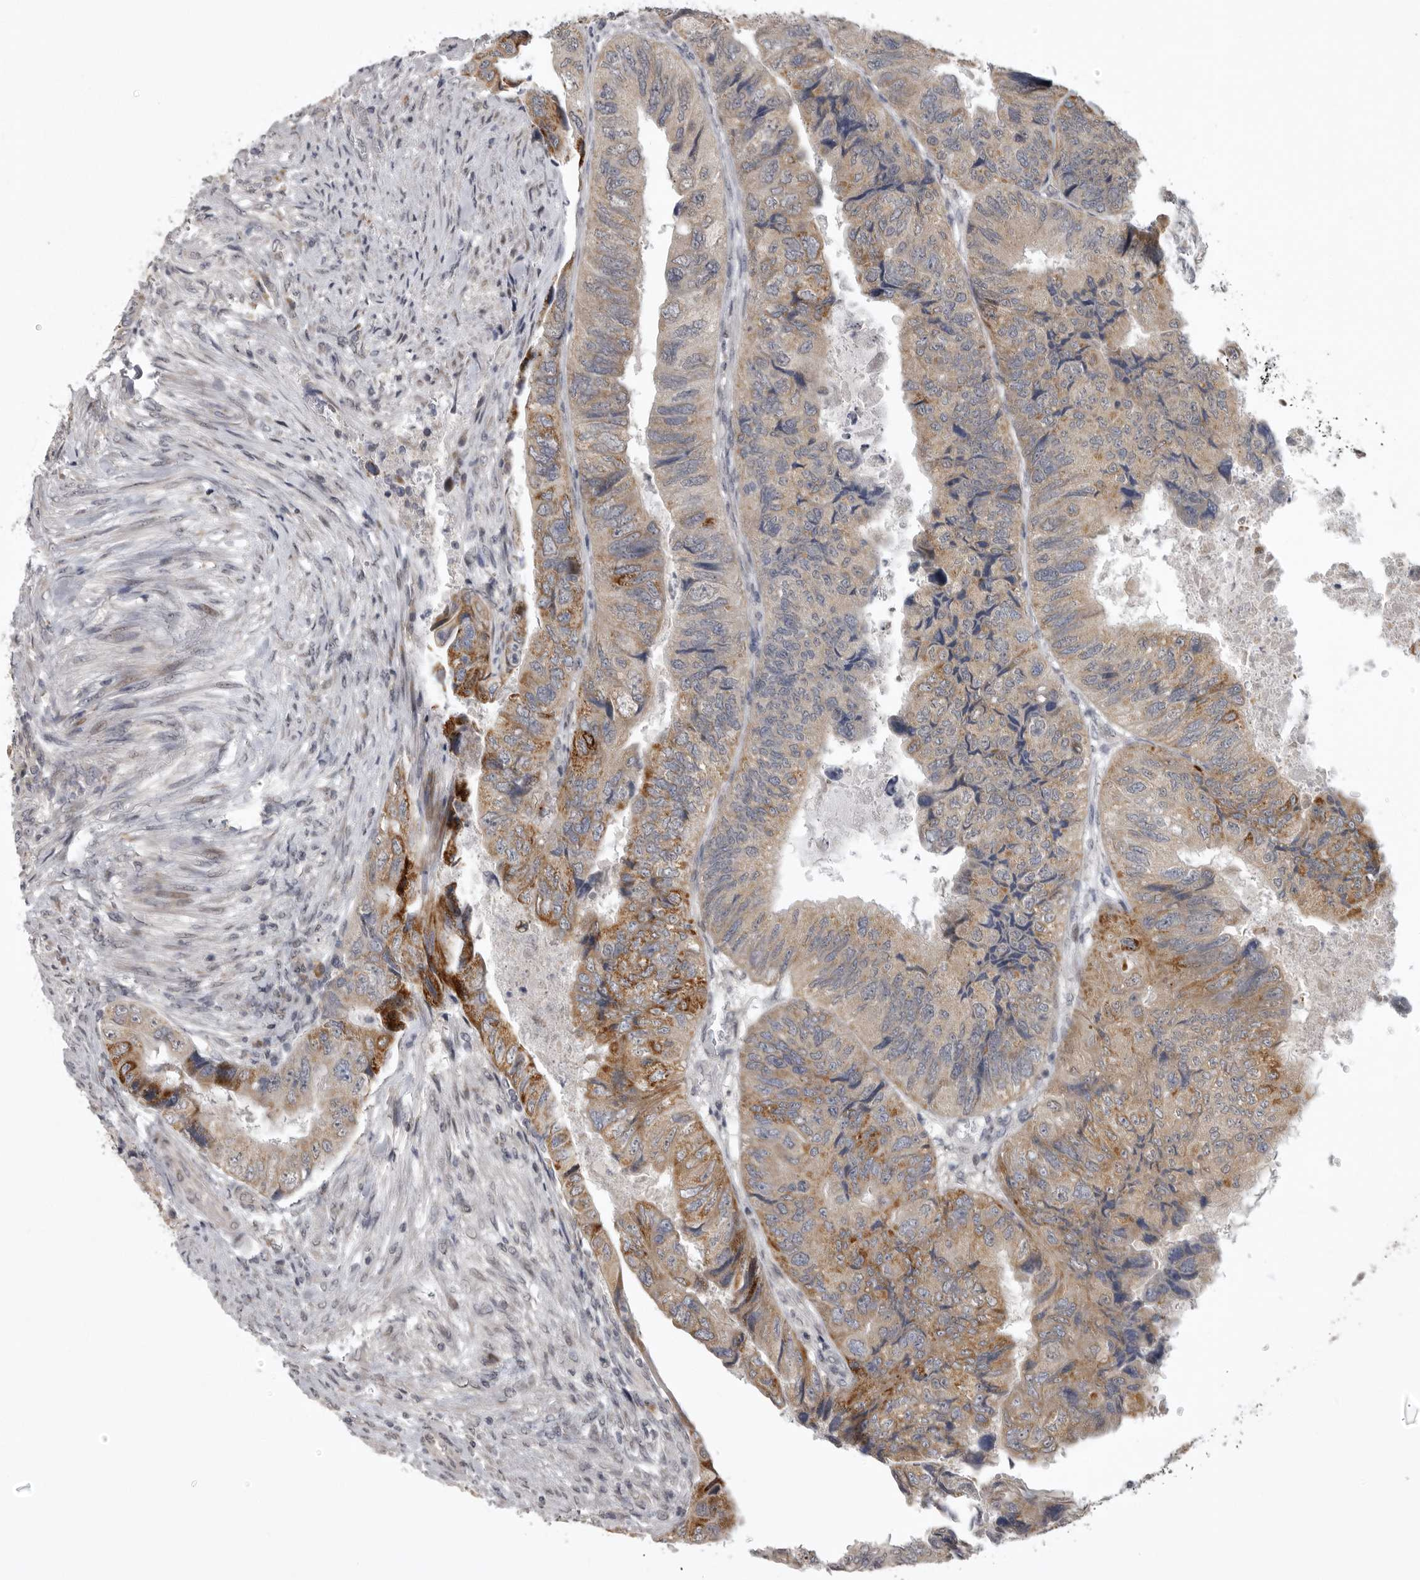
{"staining": {"intensity": "moderate", "quantity": "25%-75%", "location": "cytoplasmic/membranous"}, "tissue": "colorectal cancer", "cell_type": "Tumor cells", "image_type": "cancer", "snomed": [{"axis": "morphology", "description": "Adenocarcinoma, NOS"}, {"axis": "topography", "description": "Rectum"}], "caption": "About 25%-75% of tumor cells in human colorectal adenocarcinoma exhibit moderate cytoplasmic/membranous protein expression as visualized by brown immunohistochemical staining.", "gene": "C1orf109", "patient": {"sex": "male", "age": 63}}